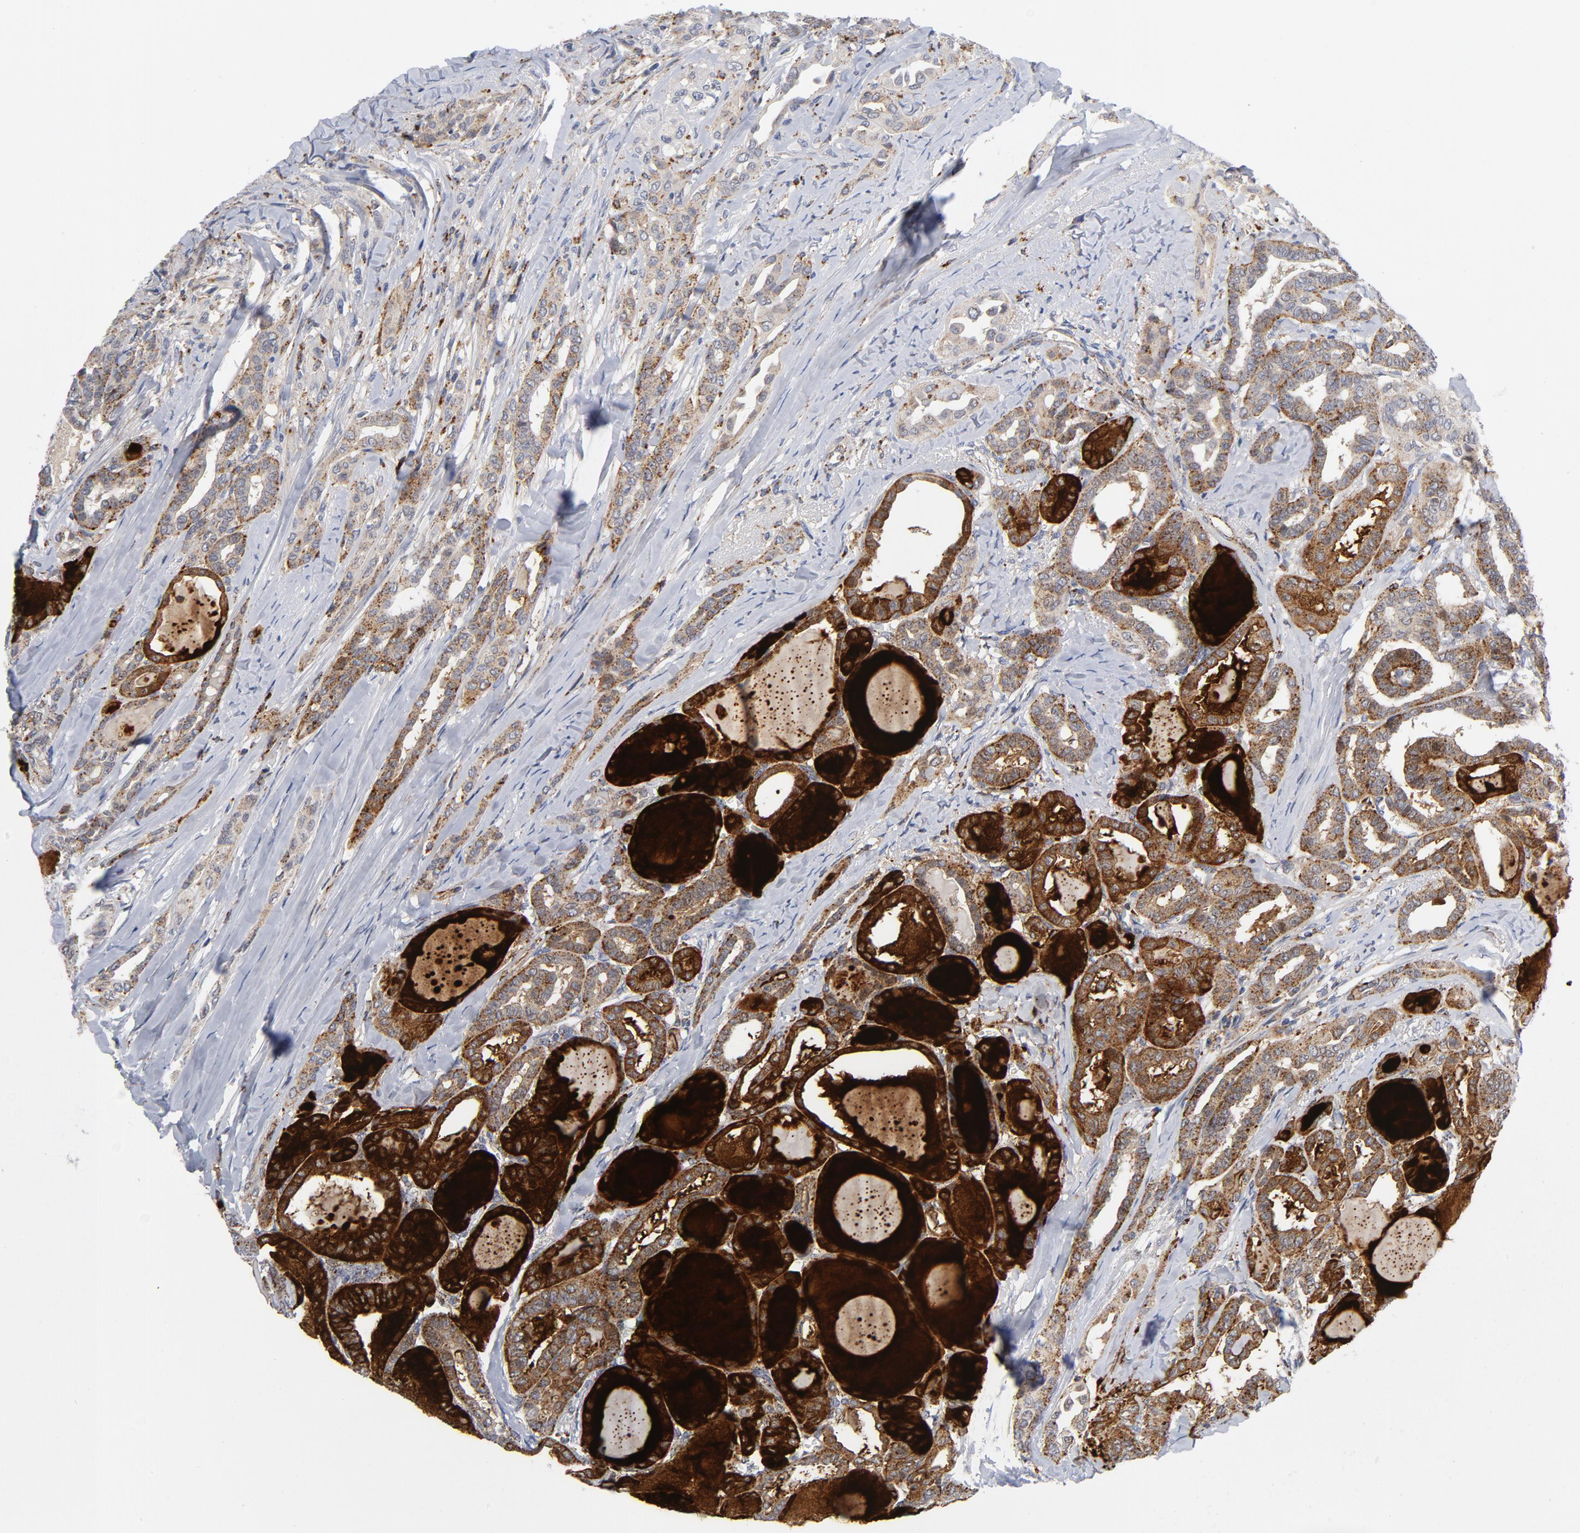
{"staining": {"intensity": "strong", "quantity": ">75%", "location": "cytoplasmic/membranous"}, "tissue": "thyroid cancer", "cell_type": "Tumor cells", "image_type": "cancer", "snomed": [{"axis": "morphology", "description": "Carcinoma, NOS"}, {"axis": "topography", "description": "Thyroid gland"}], "caption": "DAB immunohistochemical staining of thyroid cancer demonstrates strong cytoplasmic/membranous protein staining in approximately >75% of tumor cells.", "gene": "AKT2", "patient": {"sex": "female", "age": 91}}